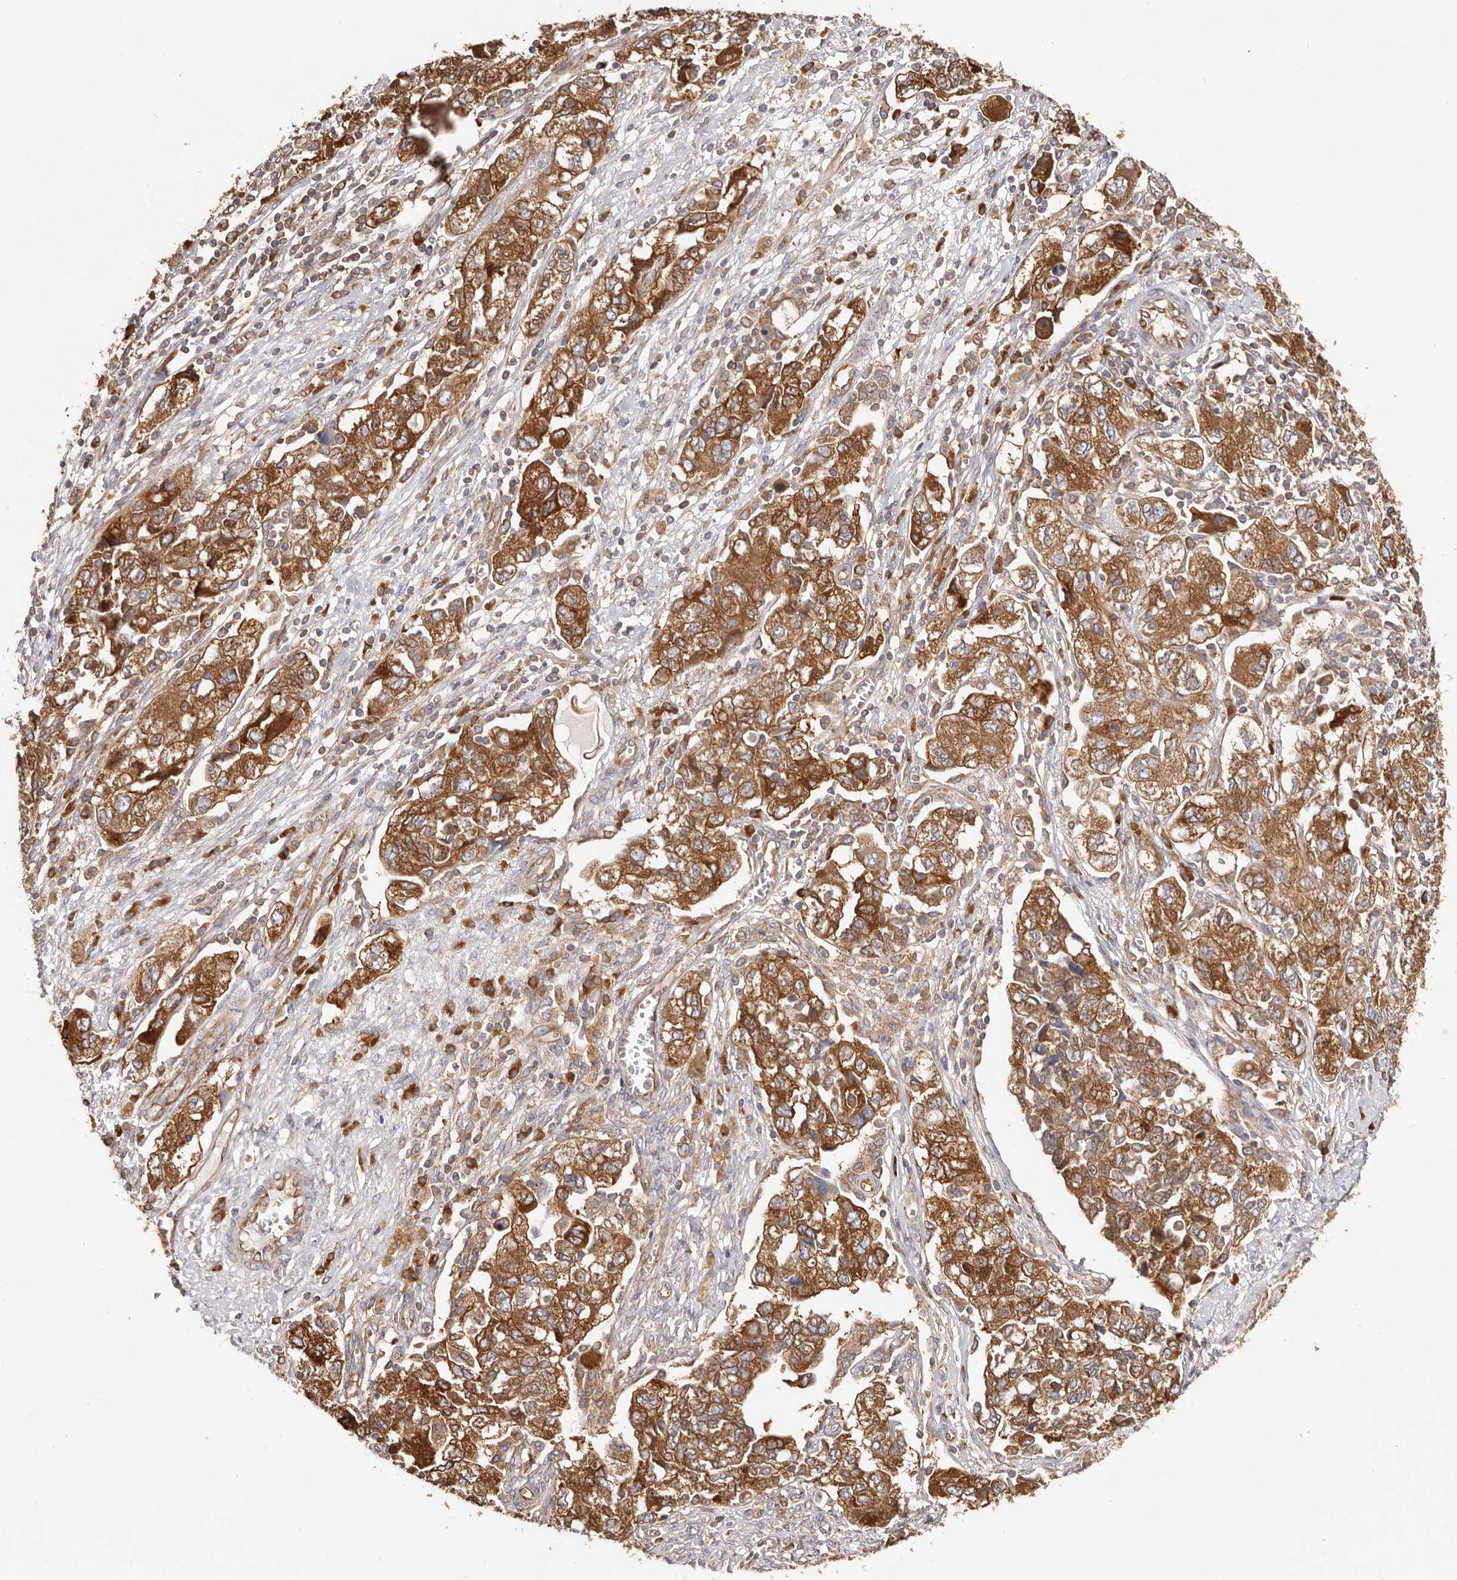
{"staining": {"intensity": "strong", "quantity": ">75%", "location": "cytoplasmic/membranous"}, "tissue": "ovarian cancer", "cell_type": "Tumor cells", "image_type": "cancer", "snomed": [{"axis": "morphology", "description": "Carcinoma, NOS"}, {"axis": "morphology", "description": "Cystadenocarcinoma, serous, NOS"}, {"axis": "topography", "description": "Ovary"}], "caption": "Immunohistochemistry photomicrograph of neoplastic tissue: ovarian cancer (carcinoma) stained using immunohistochemistry (IHC) displays high levels of strong protein expression localized specifically in the cytoplasmic/membranous of tumor cells, appearing as a cytoplasmic/membranous brown color.", "gene": "EPRS1", "patient": {"sex": "female", "age": 69}}